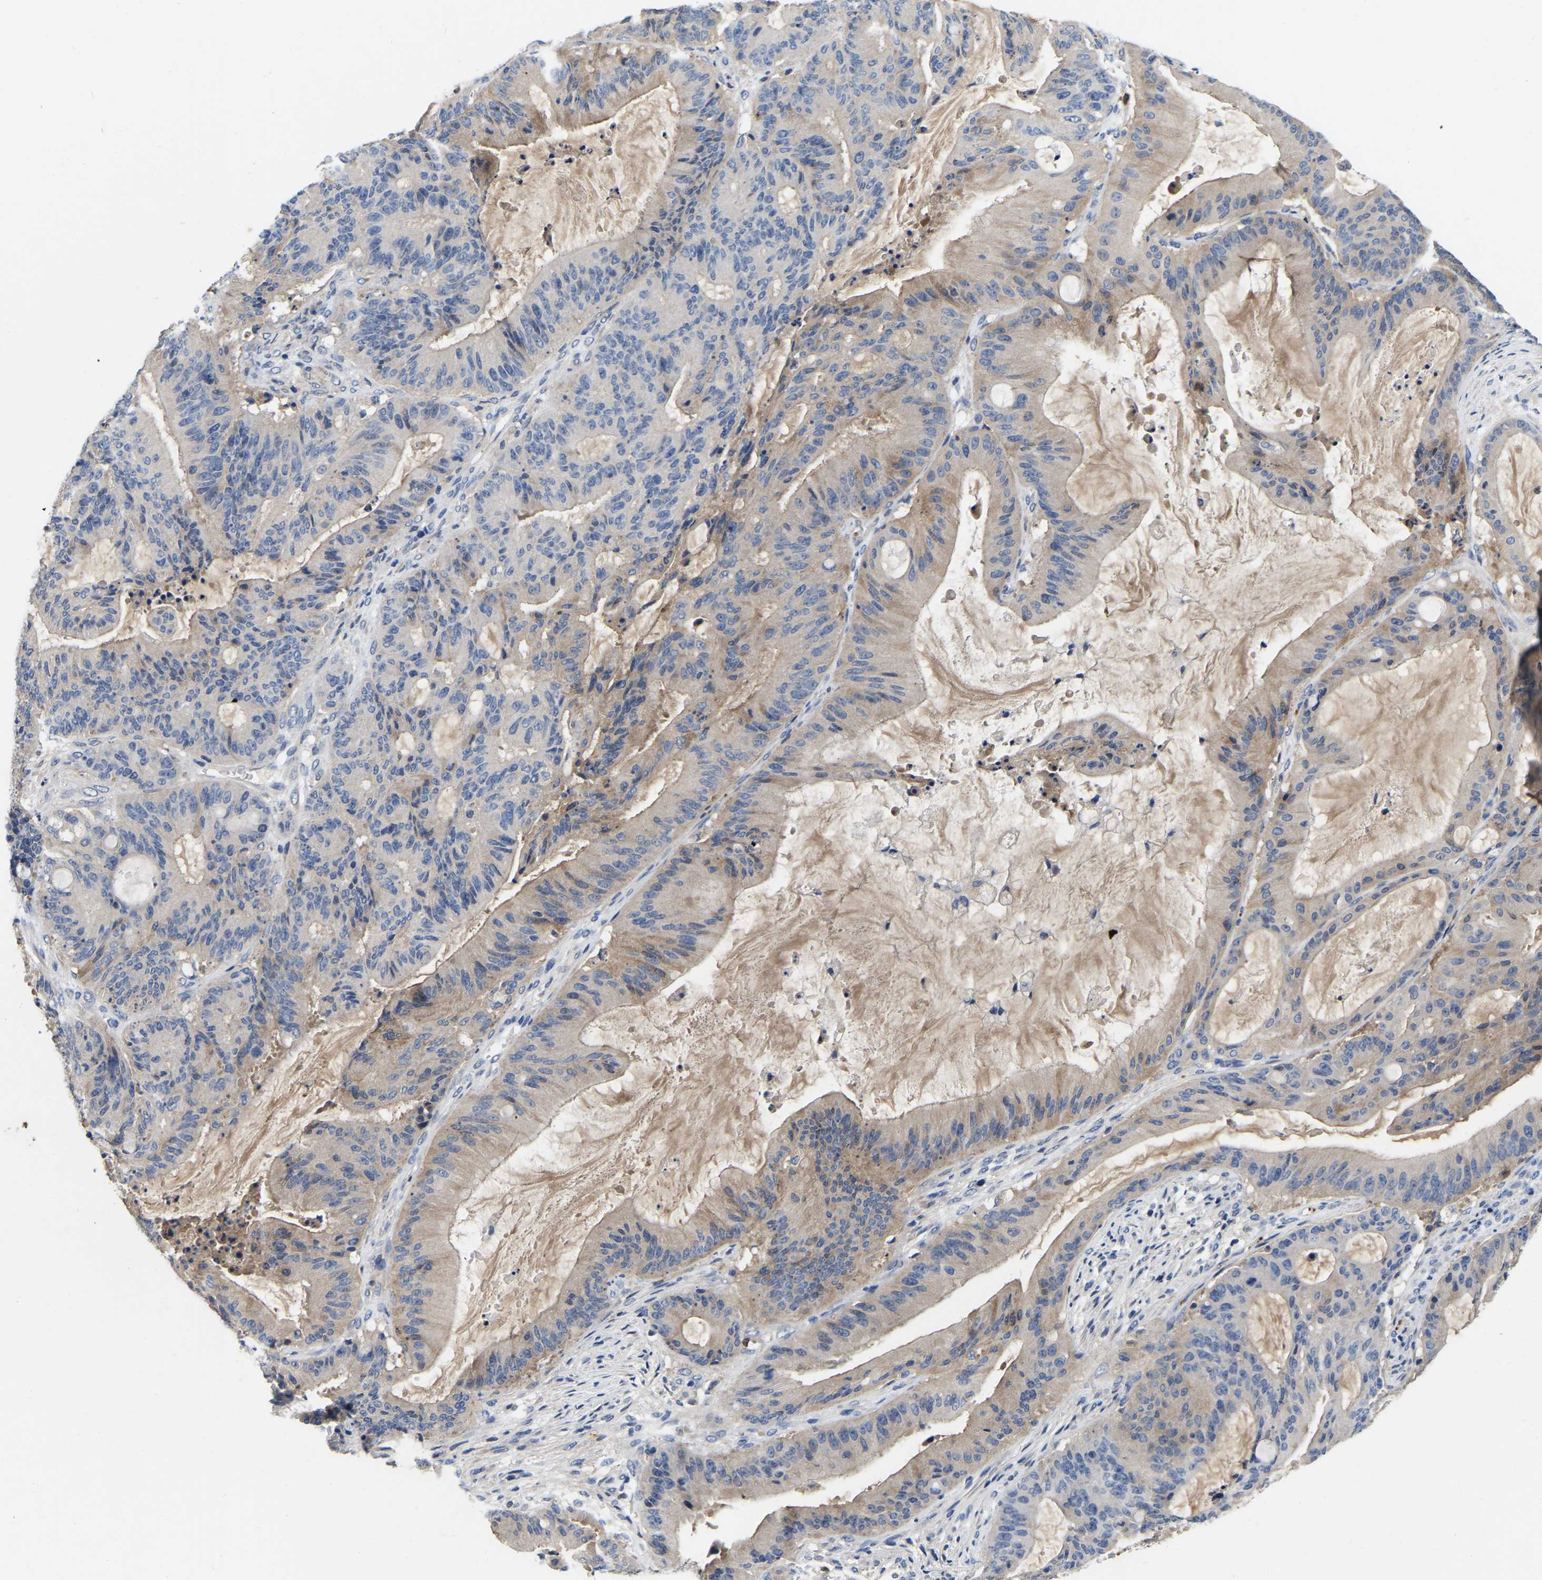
{"staining": {"intensity": "weak", "quantity": "25%-75%", "location": "cytoplasmic/membranous"}, "tissue": "liver cancer", "cell_type": "Tumor cells", "image_type": "cancer", "snomed": [{"axis": "morphology", "description": "Normal tissue, NOS"}, {"axis": "morphology", "description": "Cholangiocarcinoma"}, {"axis": "topography", "description": "Liver"}, {"axis": "topography", "description": "Peripheral nerve tissue"}], "caption": "Immunohistochemistry (IHC) photomicrograph of human liver cancer (cholangiocarcinoma) stained for a protein (brown), which reveals low levels of weak cytoplasmic/membranous expression in approximately 25%-75% of tumor cells.", "gene": "RAB27B", "patient": {"sex": "female", "age": 73}}